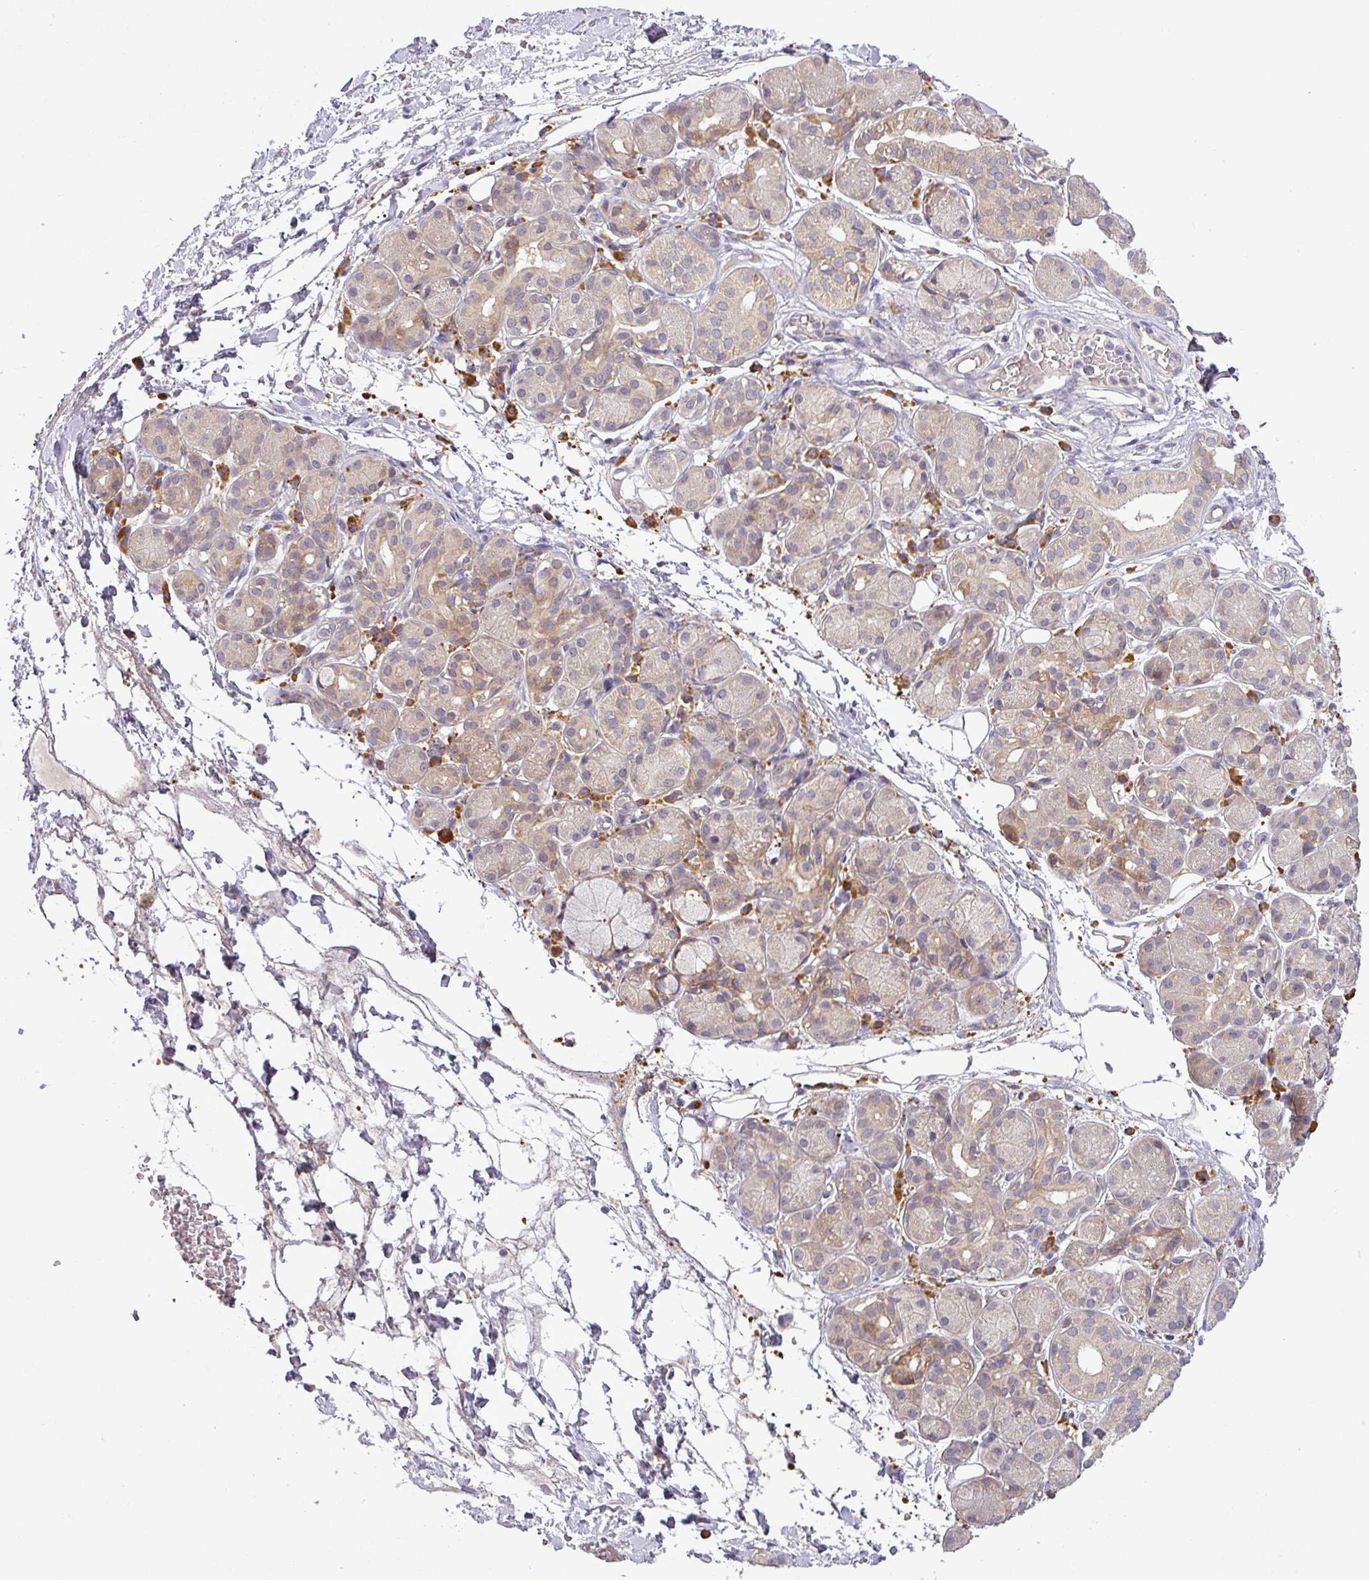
{"staining": {"intensity": "negative", "quantity": "none", "location": "none"}, "tissue": "adipose tissue", "cell_type": "Adipocytes", "image_type": "normal", "snomed": [{"axis": "morphology", "description": "Normal tissue, NOS"}, {"axis": "topography", "description": "Salivary gland"}, {"axis": "topography", "description": "Peripheral nerve tissue"}], "caption": "IHC image of benign adipose tissue stained for a protein (brown), which exhibits no staining in adipocytes.", "gene": "MOCS3", "patient": {"sex": "male", "age": 62}}